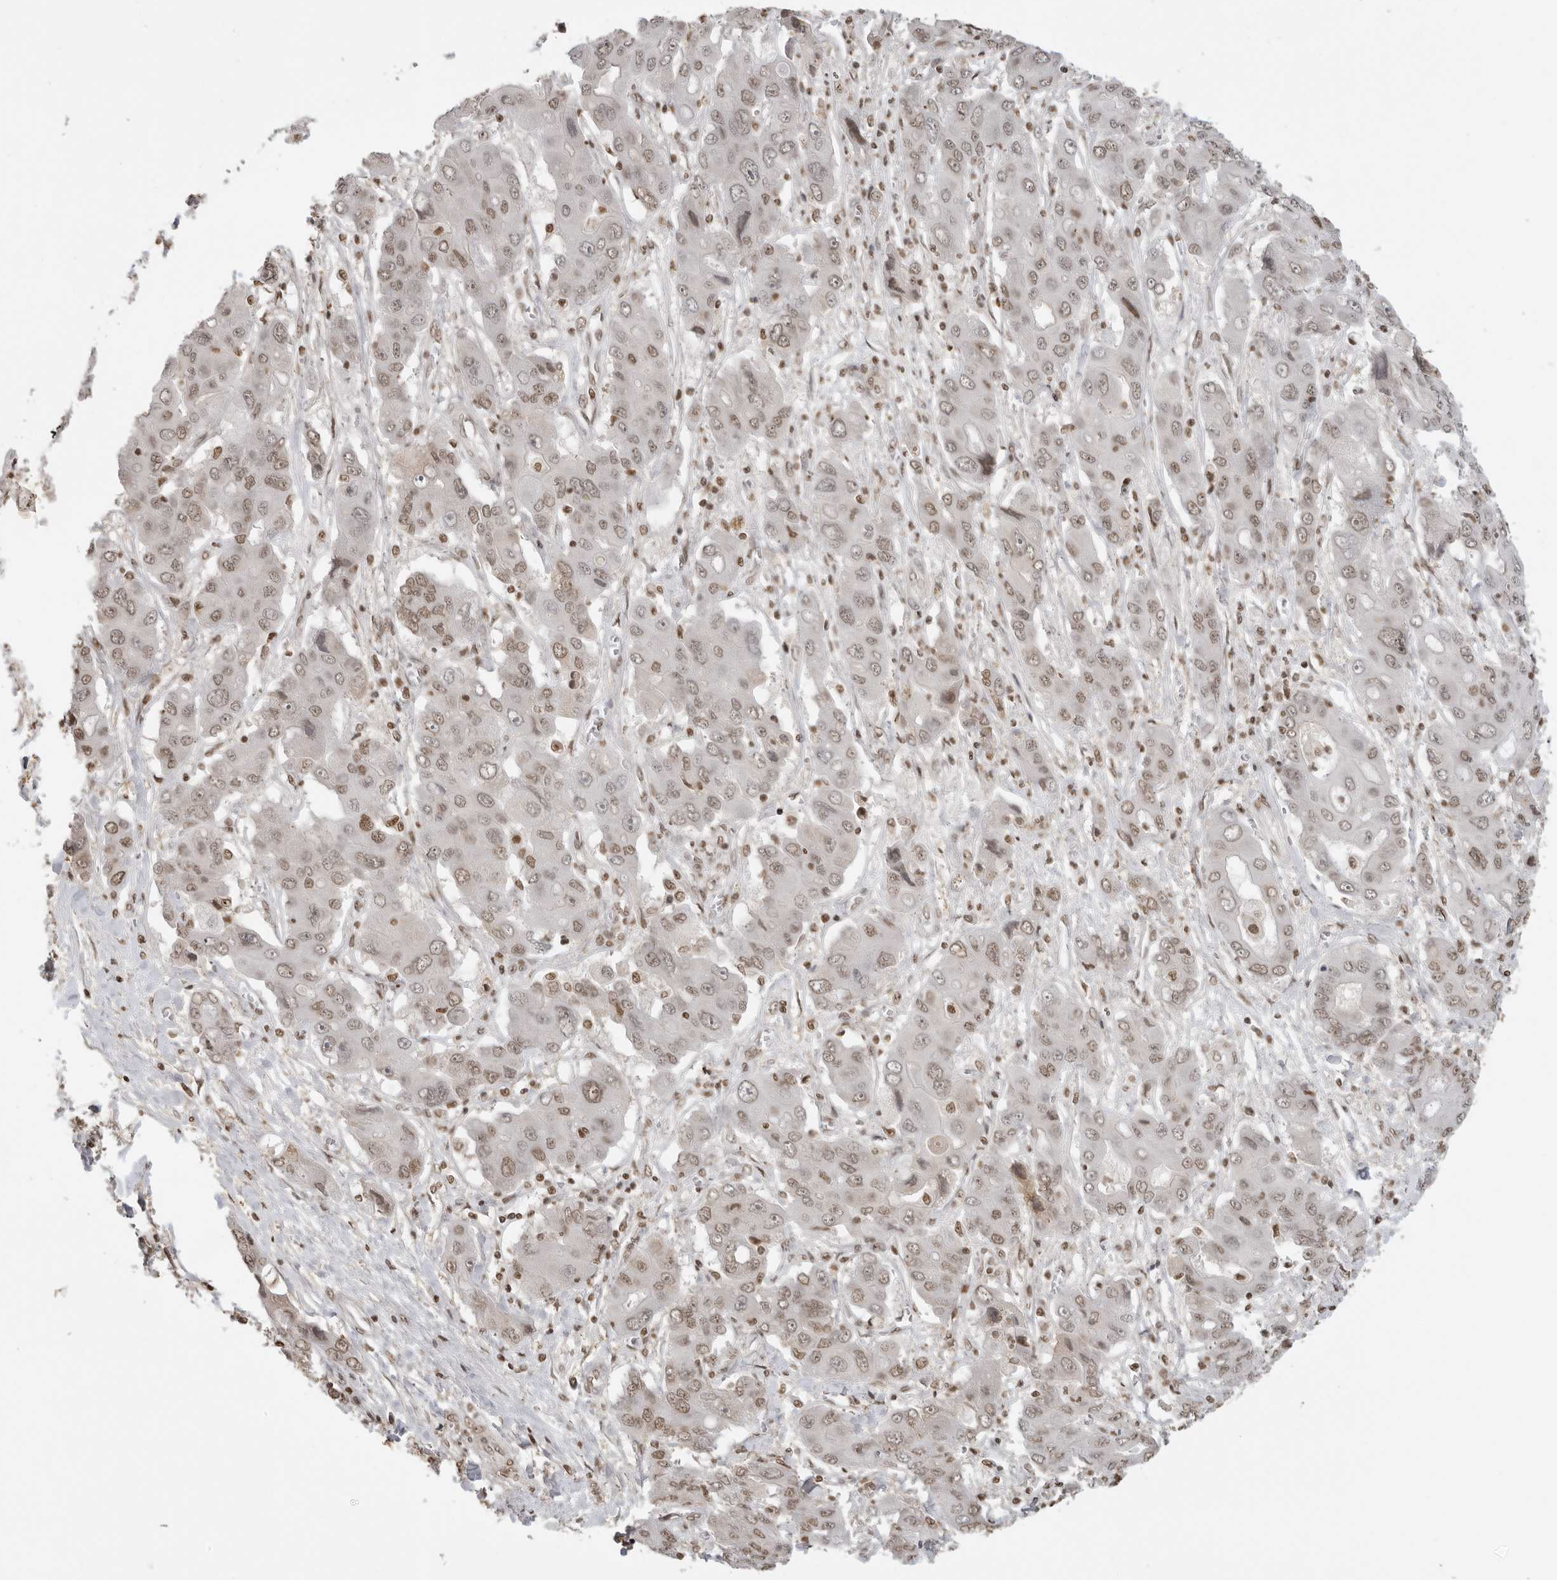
{"staining": {"intensity": "moderate", "quantity": "25%-75%", "location": "nuclear"}, "tissue": "liver cancer", "cell_type": "Tumor cells", "image_type": "cancer", "snomed": [{"axis": "morphology", "description": "Cholangiocarcinoma"}, {"axis": "topography", "description": "Liver"}], "caption": "Protein expression analysis of liver cancer reveals moderate nuclear expression in about 25%-75% of tumor cells.", "gene": "RPA2", "patient": {"sex": "male", "age": 67}}